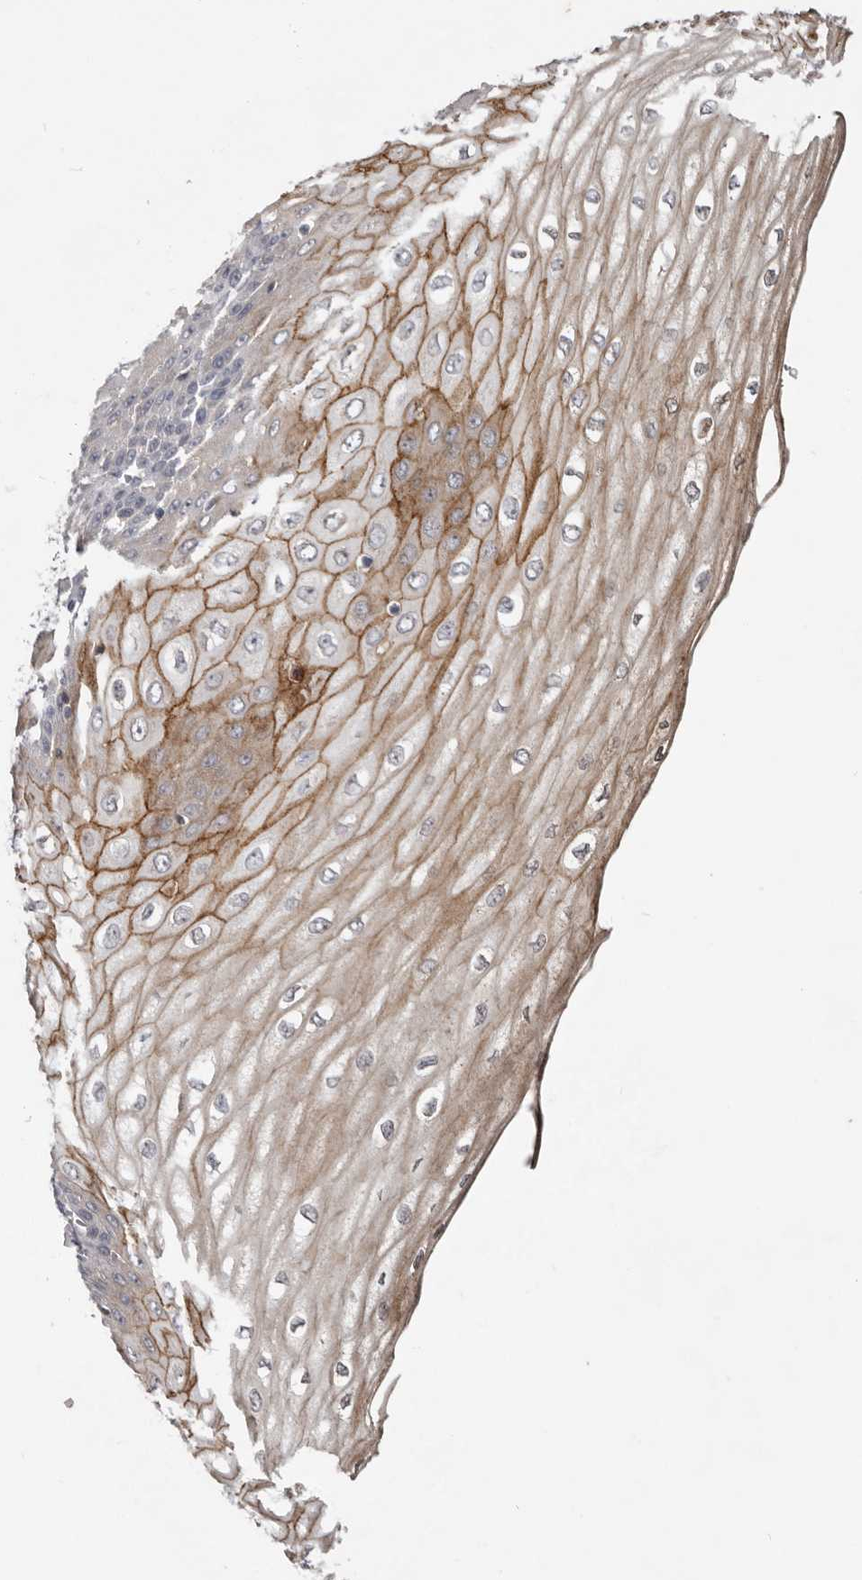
{"staining": {"intensity": "moderate", "quantity": ">75%", "location": "cytoplasmic/membranous"}, "tissue": "esophagus", "cell_type": "Squamous epithelial cells", "image_type": "normal", "snomed": [{"axis": "morphology", "description": "Normal tissue, NOS"}, {"axis": "topography", "description": "Esophagus"}], "caption": "Brown immunohistochemical staining in unremarkable esophagus displays moderate cytoplasmic/membranous staining in approximately >75% of squamous epithelial cells. The staining is performed using DAB (3,3'-diaminobenzidine) brown chromogen to label protein expression. The nuclei are counter-stained blue using hematoxylin.", "gene": "KIF26B", "patient": {"sex": "male", "age": 60}}